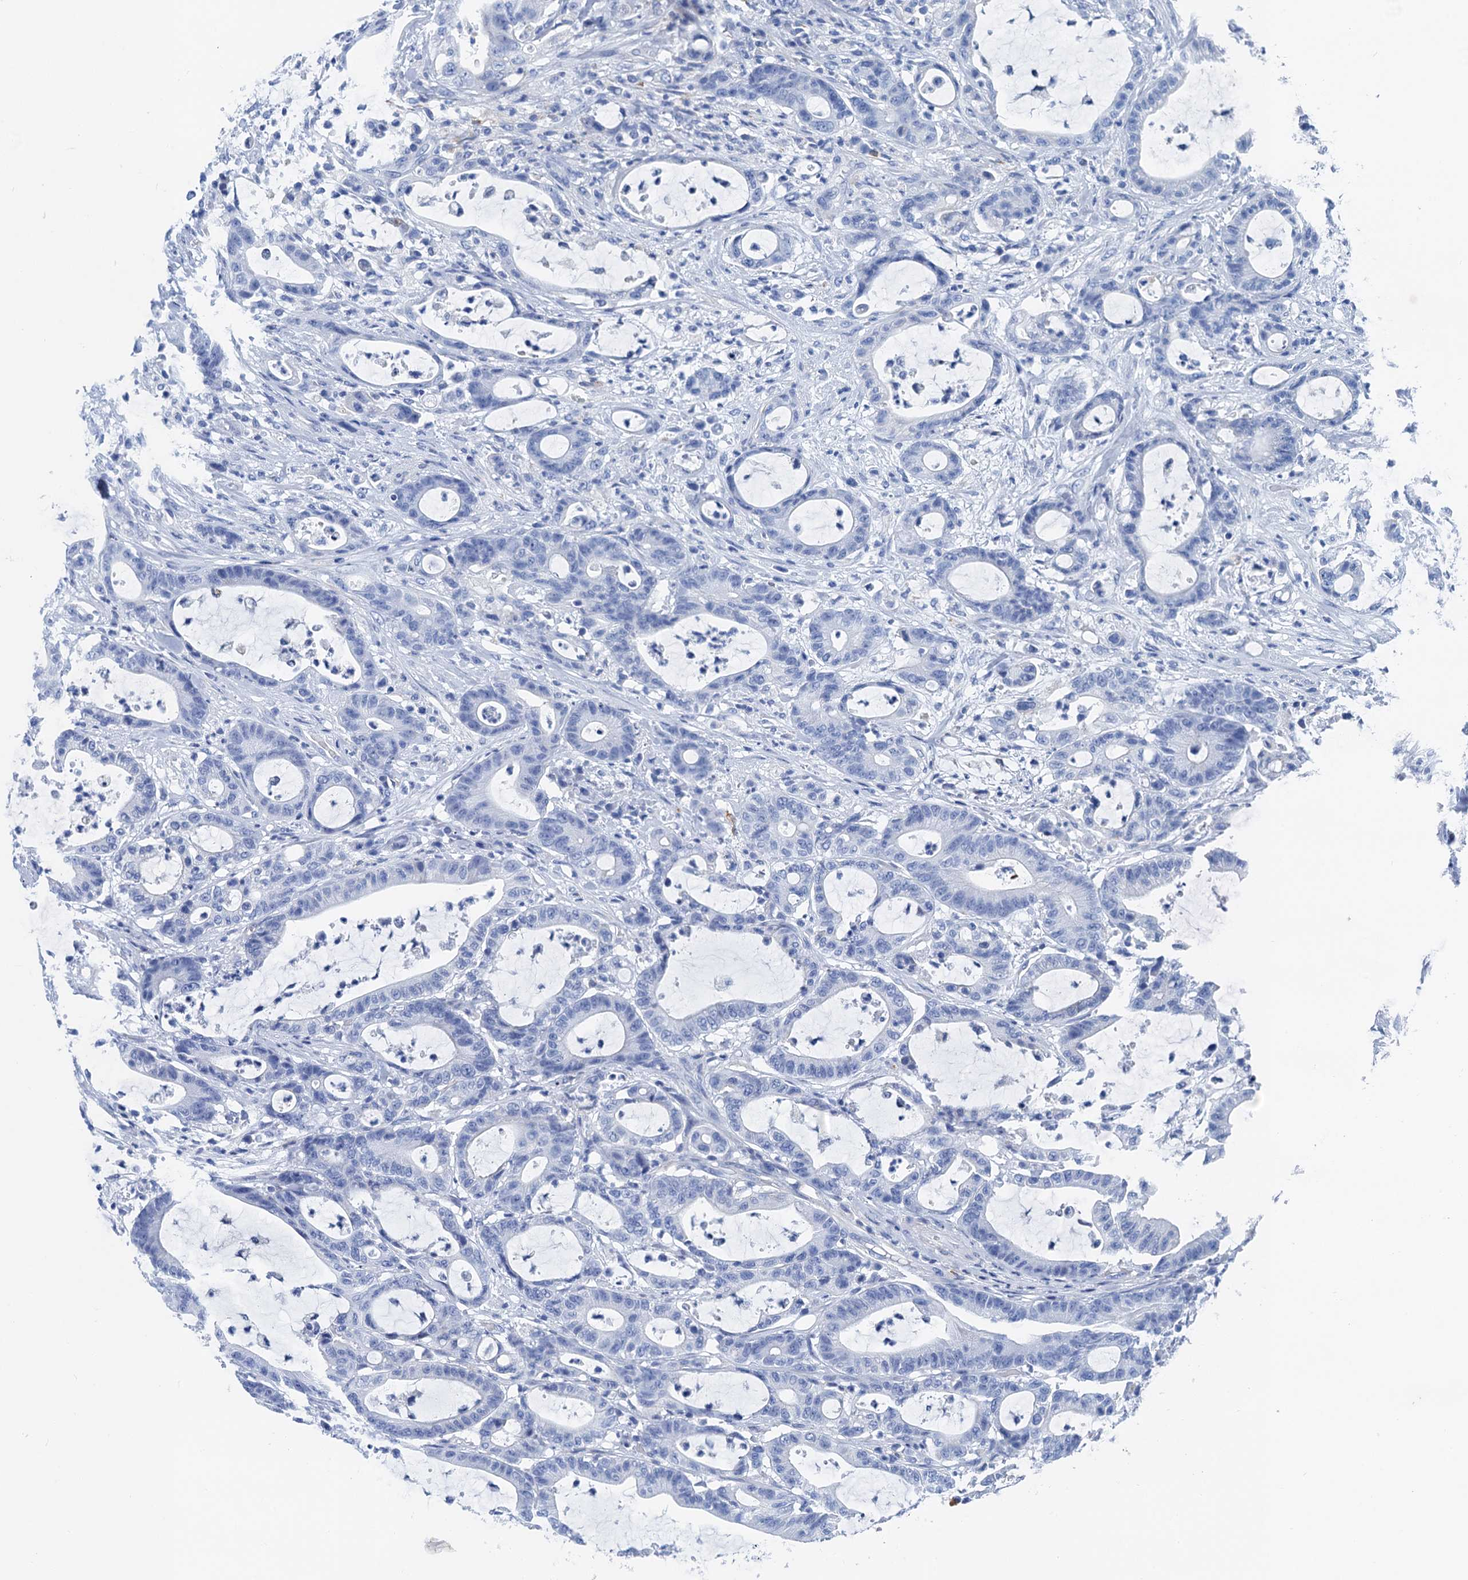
{"staining": {"intensity": "negative", "quantity": "none", "location": "none"}, "tissue": "colorectal cancer", "cell_type": "Tumor cells", "image_type": "cancer", "snomed": [{"axis": "morphology", "description": "Adenocarcinoma, NOS"}, {"axis": "topography", "description": "Colon"}], "caption": "High power microscopy photomicrograph of an immunohistochemistry photomicrograph of colorectal adenocarcinoma, revealing no significant positivity in tumor cells.", "gene": "NLRP10", "patient": {"sex": "female", "age": 84}}